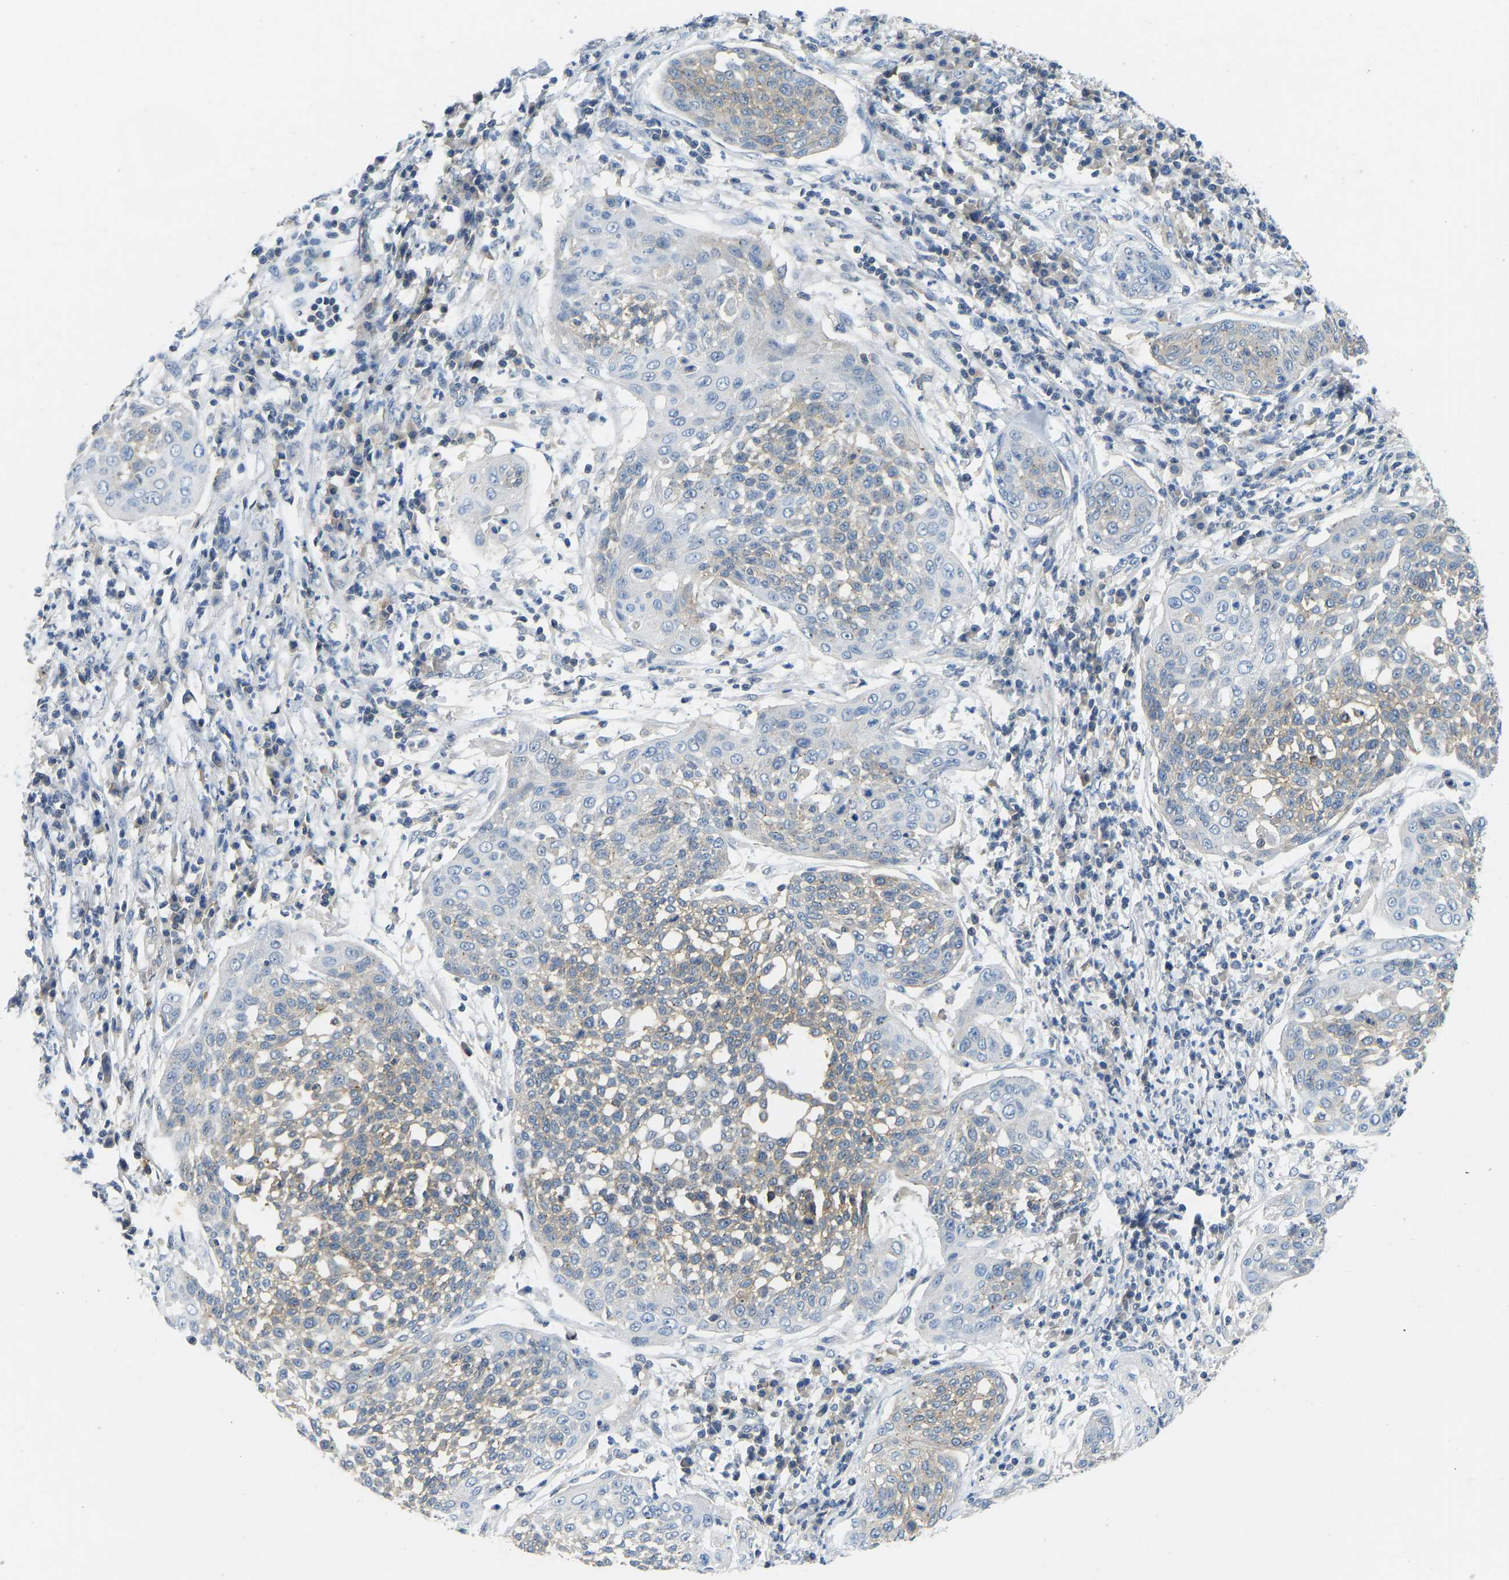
{"staining": {"intensity": "moderate", "quantity": "<25%", "location": "cytoplasmic/membranous"}, "tissue": "cervical cancer", "cell_type": "Tumor cells", "image_type": "cancer", "snomed": [{"axis": "morphology", "description": "Squamous cell carcinoma, NOS"}, {"axis": "topography", "description": "Cervix"}], "caption": "Protein staining reveals moderate cytoplasmic/membranous staining in about <25% of tumor cells in cervical cancer (squamous cell carcinoma).", "gene": "NDRG3", "patient": {"sex": "female", "age": 34}}